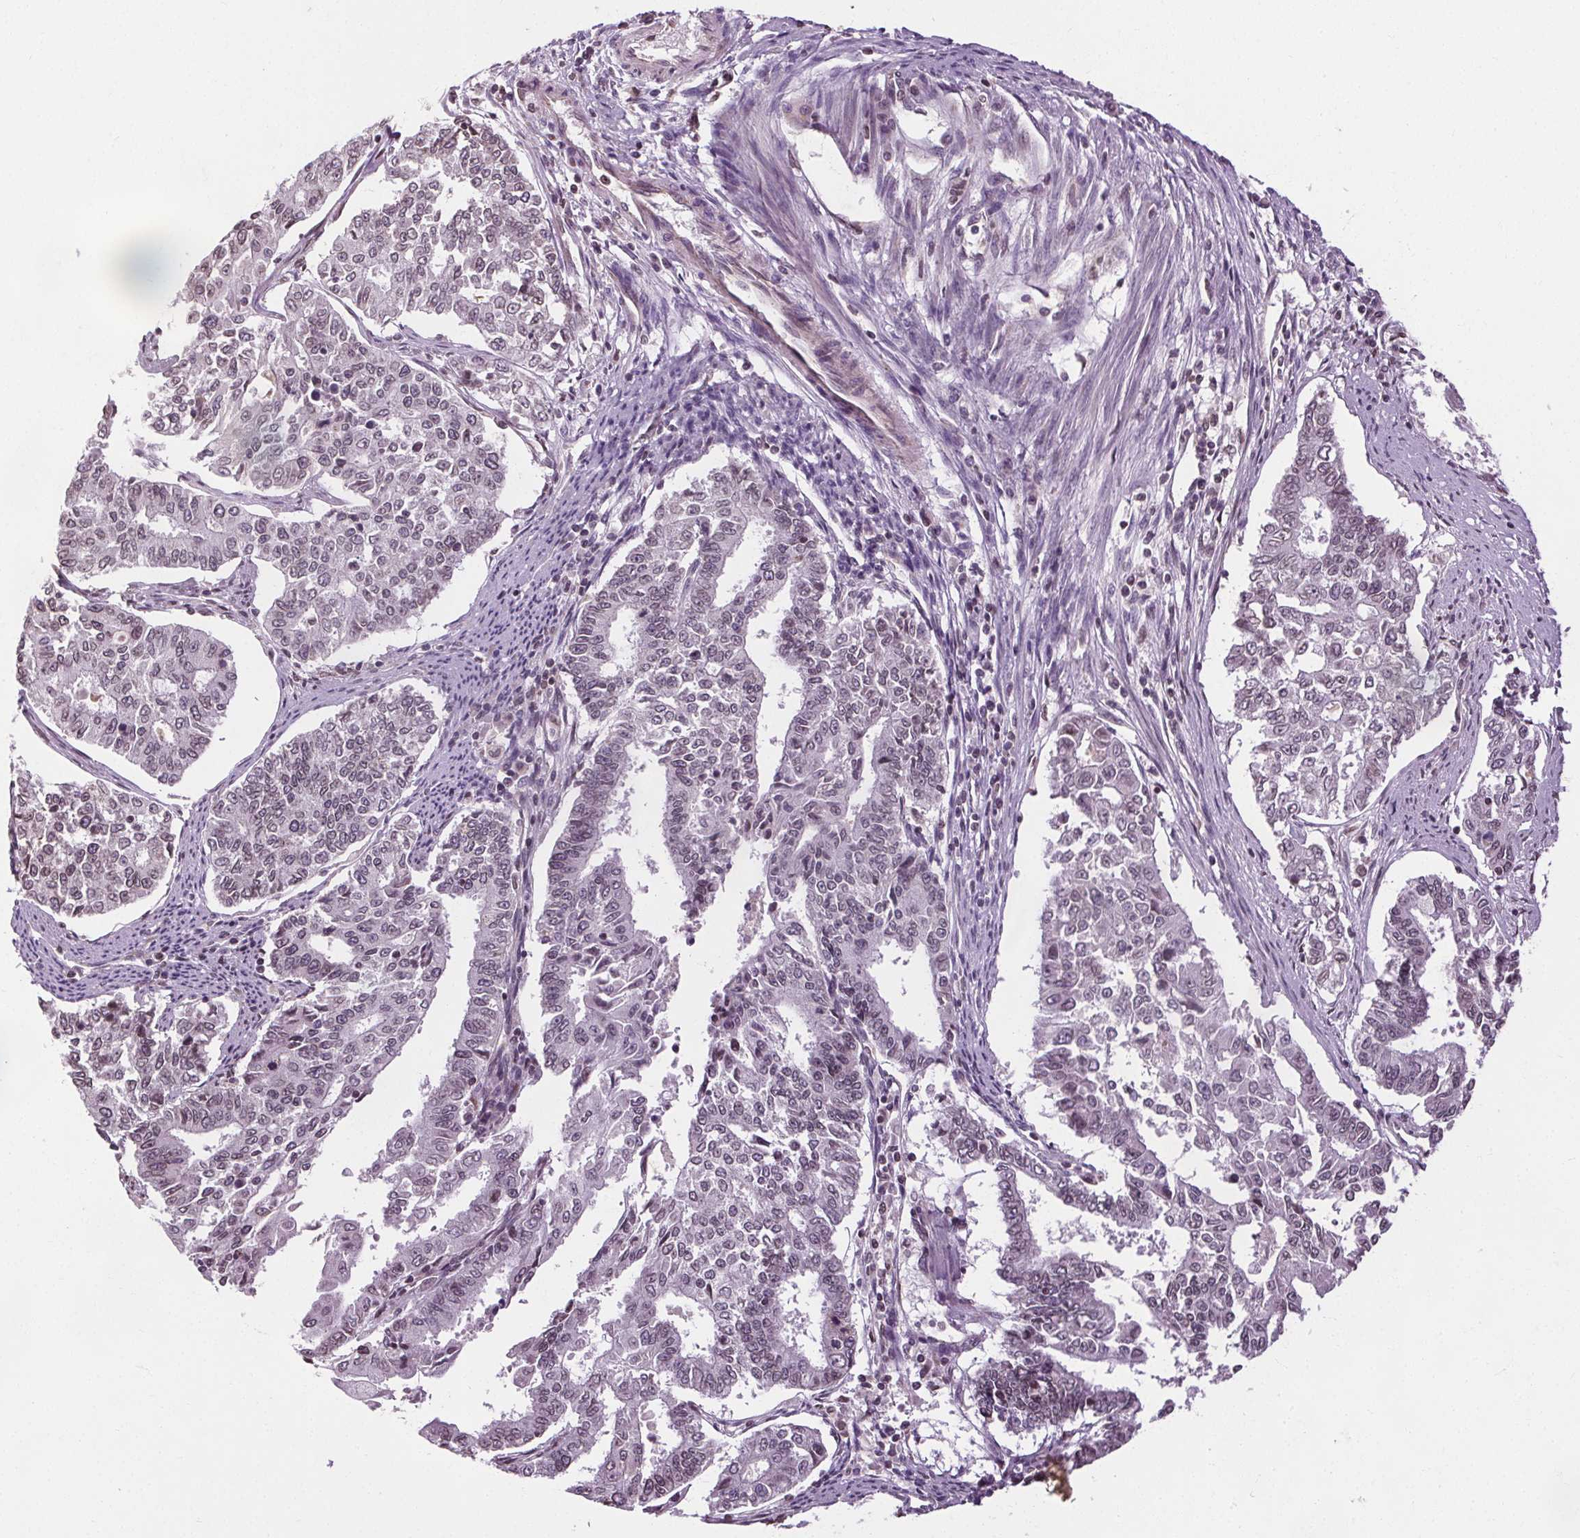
{"staining": {"intensity": "weak", "quantity": "<25%", "location": "nuclear"}, "tissue": "endometrial cancer", "cell_type": "Tumor cells", "image_type": "cancer", "snomed": [{"axis": "morphology", "description": "Adenocarcinoma, NOS"}, {"axis": "topography", "description": "Uterus"}], "caption": "Immunohistochemistry (IHC) of human endometrial adenocarcinoma reveals no staining in tumor cells.", "gene": "LFNG", "patient": {"sex": "female", "age": 59}}